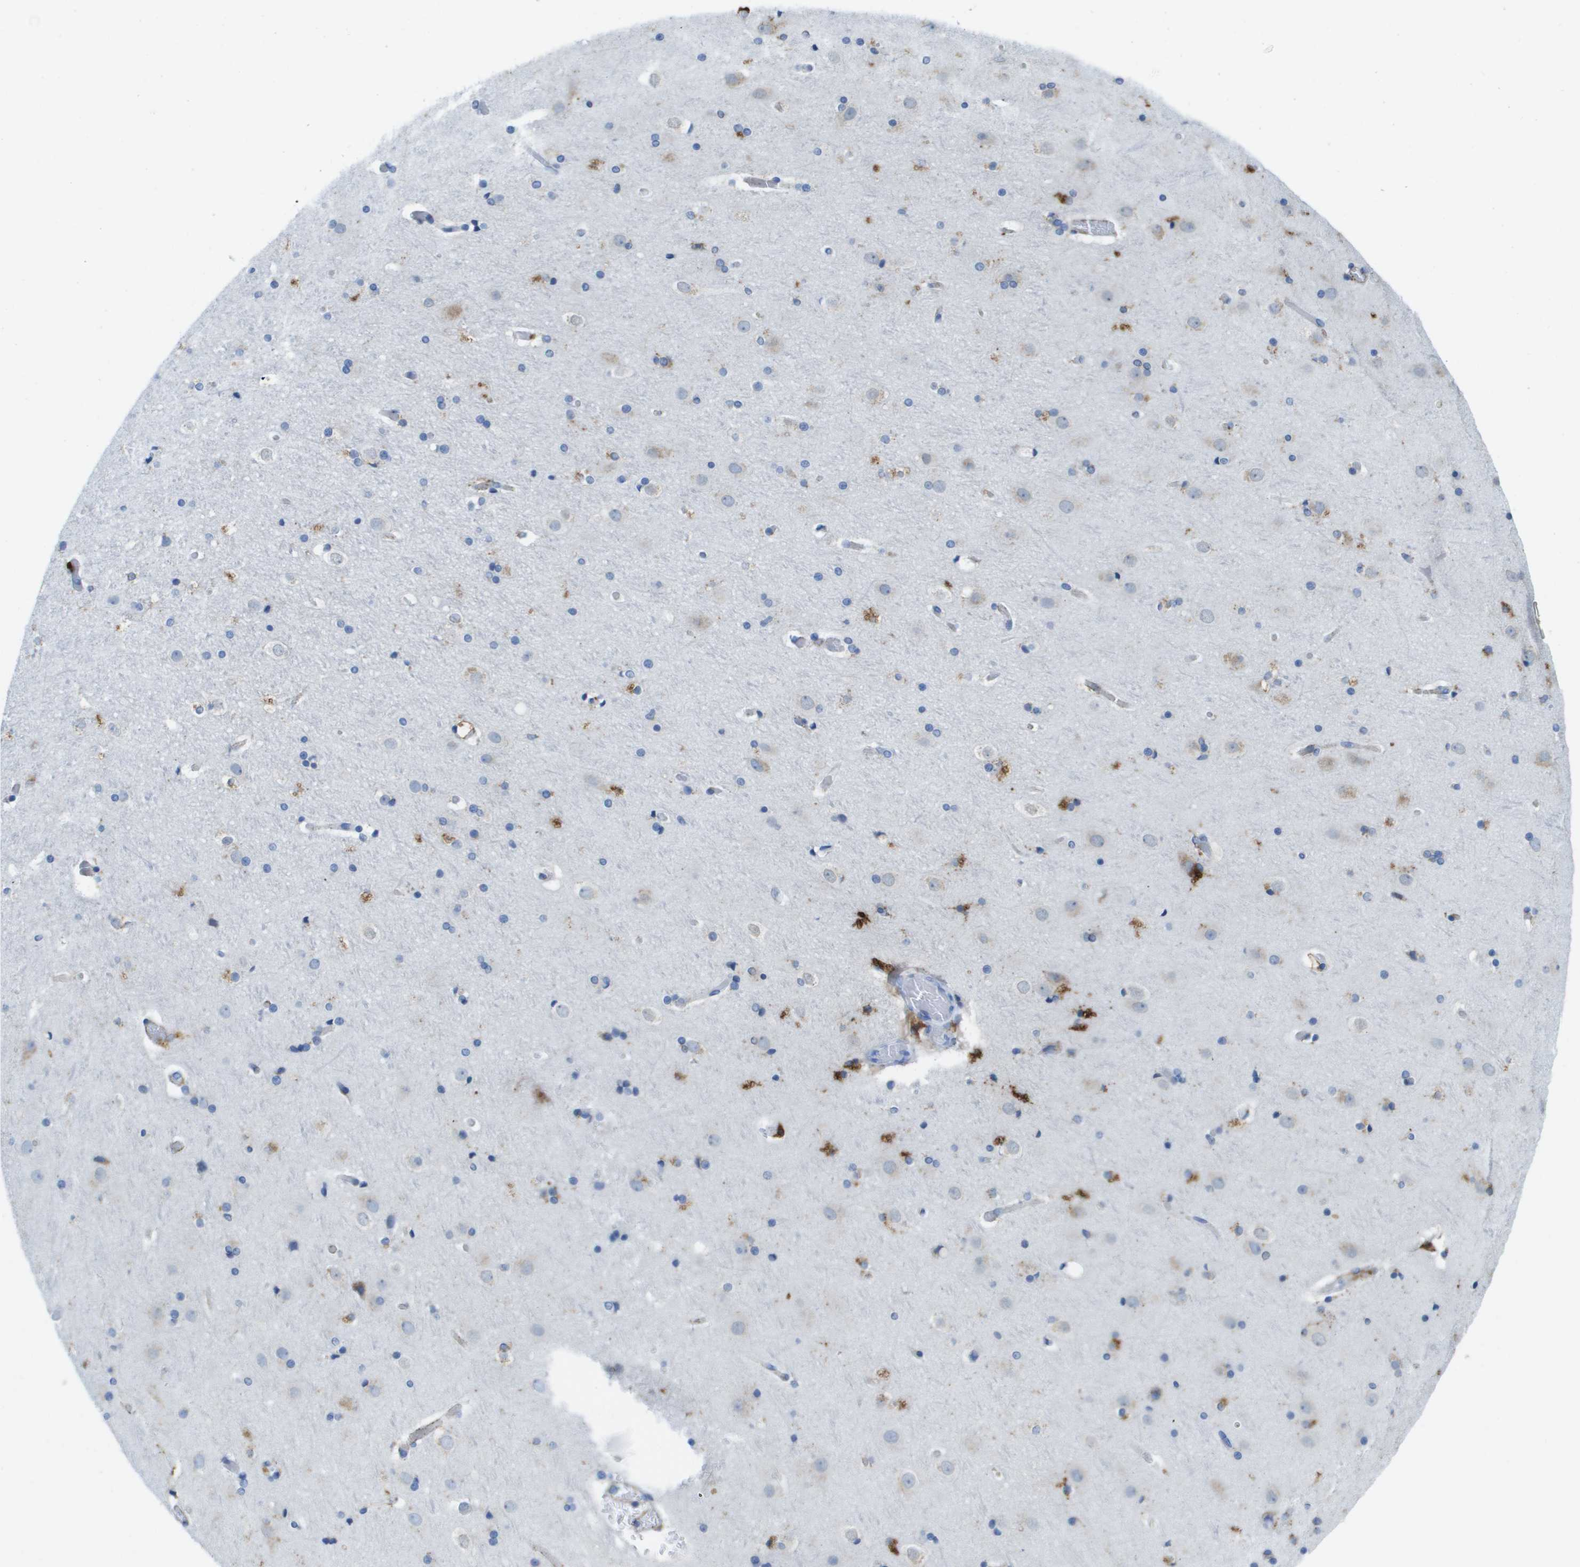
{"staining": {"intensity": "negative", "quantity": "none", "location": "none"}, "tissue": "cerebral cortex", "cell_type": "Endothelial cells", "image_type": "normal", "snomed": [{"axis": "morphology", "description": "Normal tissue, NOS"}, {"axis": "topography", "description": "Cerebral cortex"}], "caption": "Protein analysis of normal cerebral cortex shows no significant staining in endothelial cells. (DAB (3,3'-diaminobenzidine) IHC with hematoxylin counter stain).", "gene": "PRCP", "patient": {"sex": "male", "age": 57}}